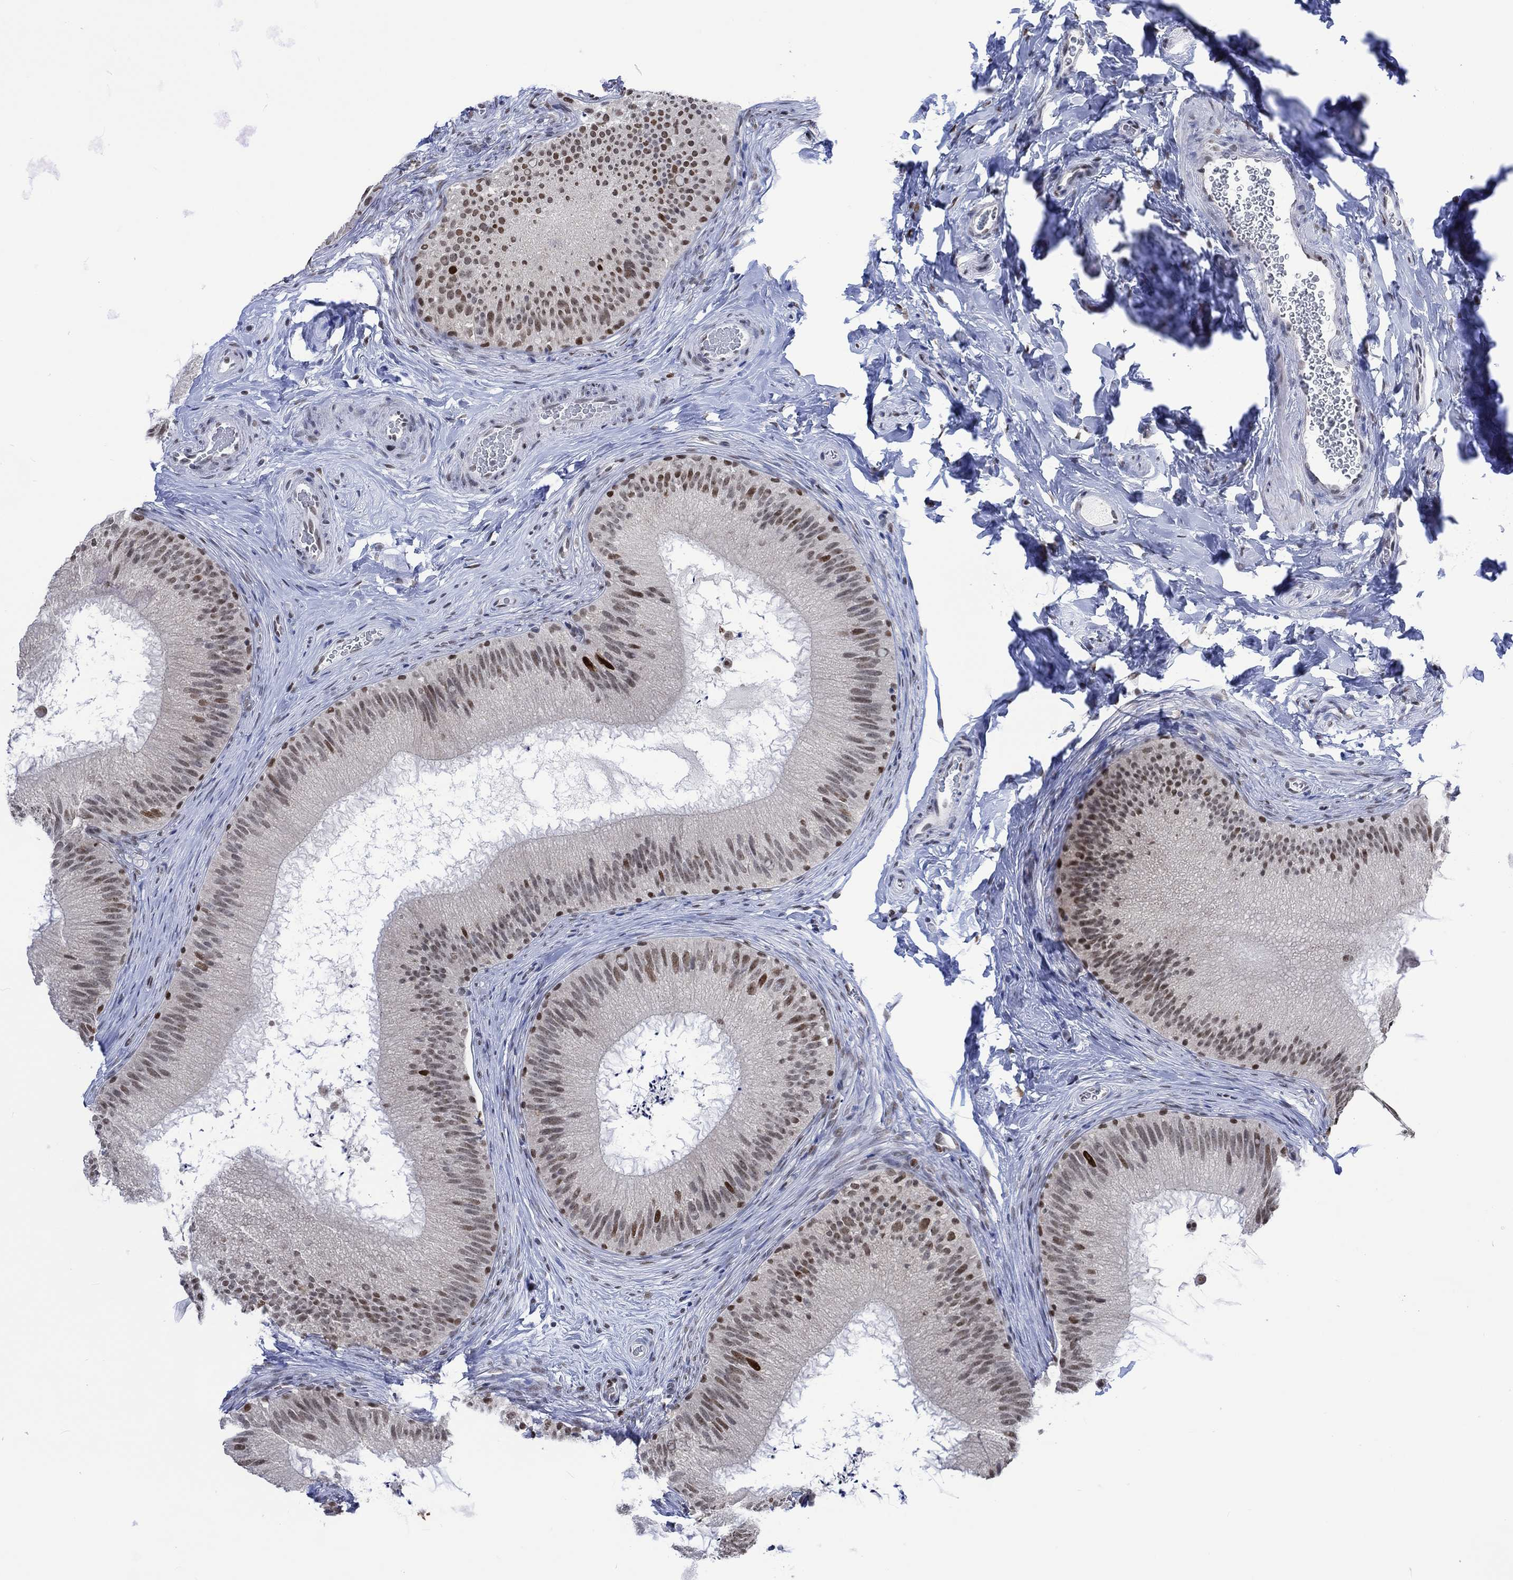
{"staining": {"intensity": "strong", "quantity": "<25%", "location": "nuclear"}, "tissue": "epididymis", "cell_type": "Glandular cells", "image_type": "normal", "snomed": [{"axis": "morphology", "description": "Normal tissue, NOS"}, {"axis": "topography", "description": "Epididymis"}], "caption": "DAB (3,3'-diaminobenzidine) immunohistochemical staining of unremarkable epididymis shows strong nuclear protein expression in about <25% of glandular cells. Using DAB (3,3'-diaminobenzidine) (brown) and hematoxylin (blue) stains, captured at high magnification using brightfield microscopy.", "gene": "RAD54L2", "patient": {"sex": "male", "age": 32}}